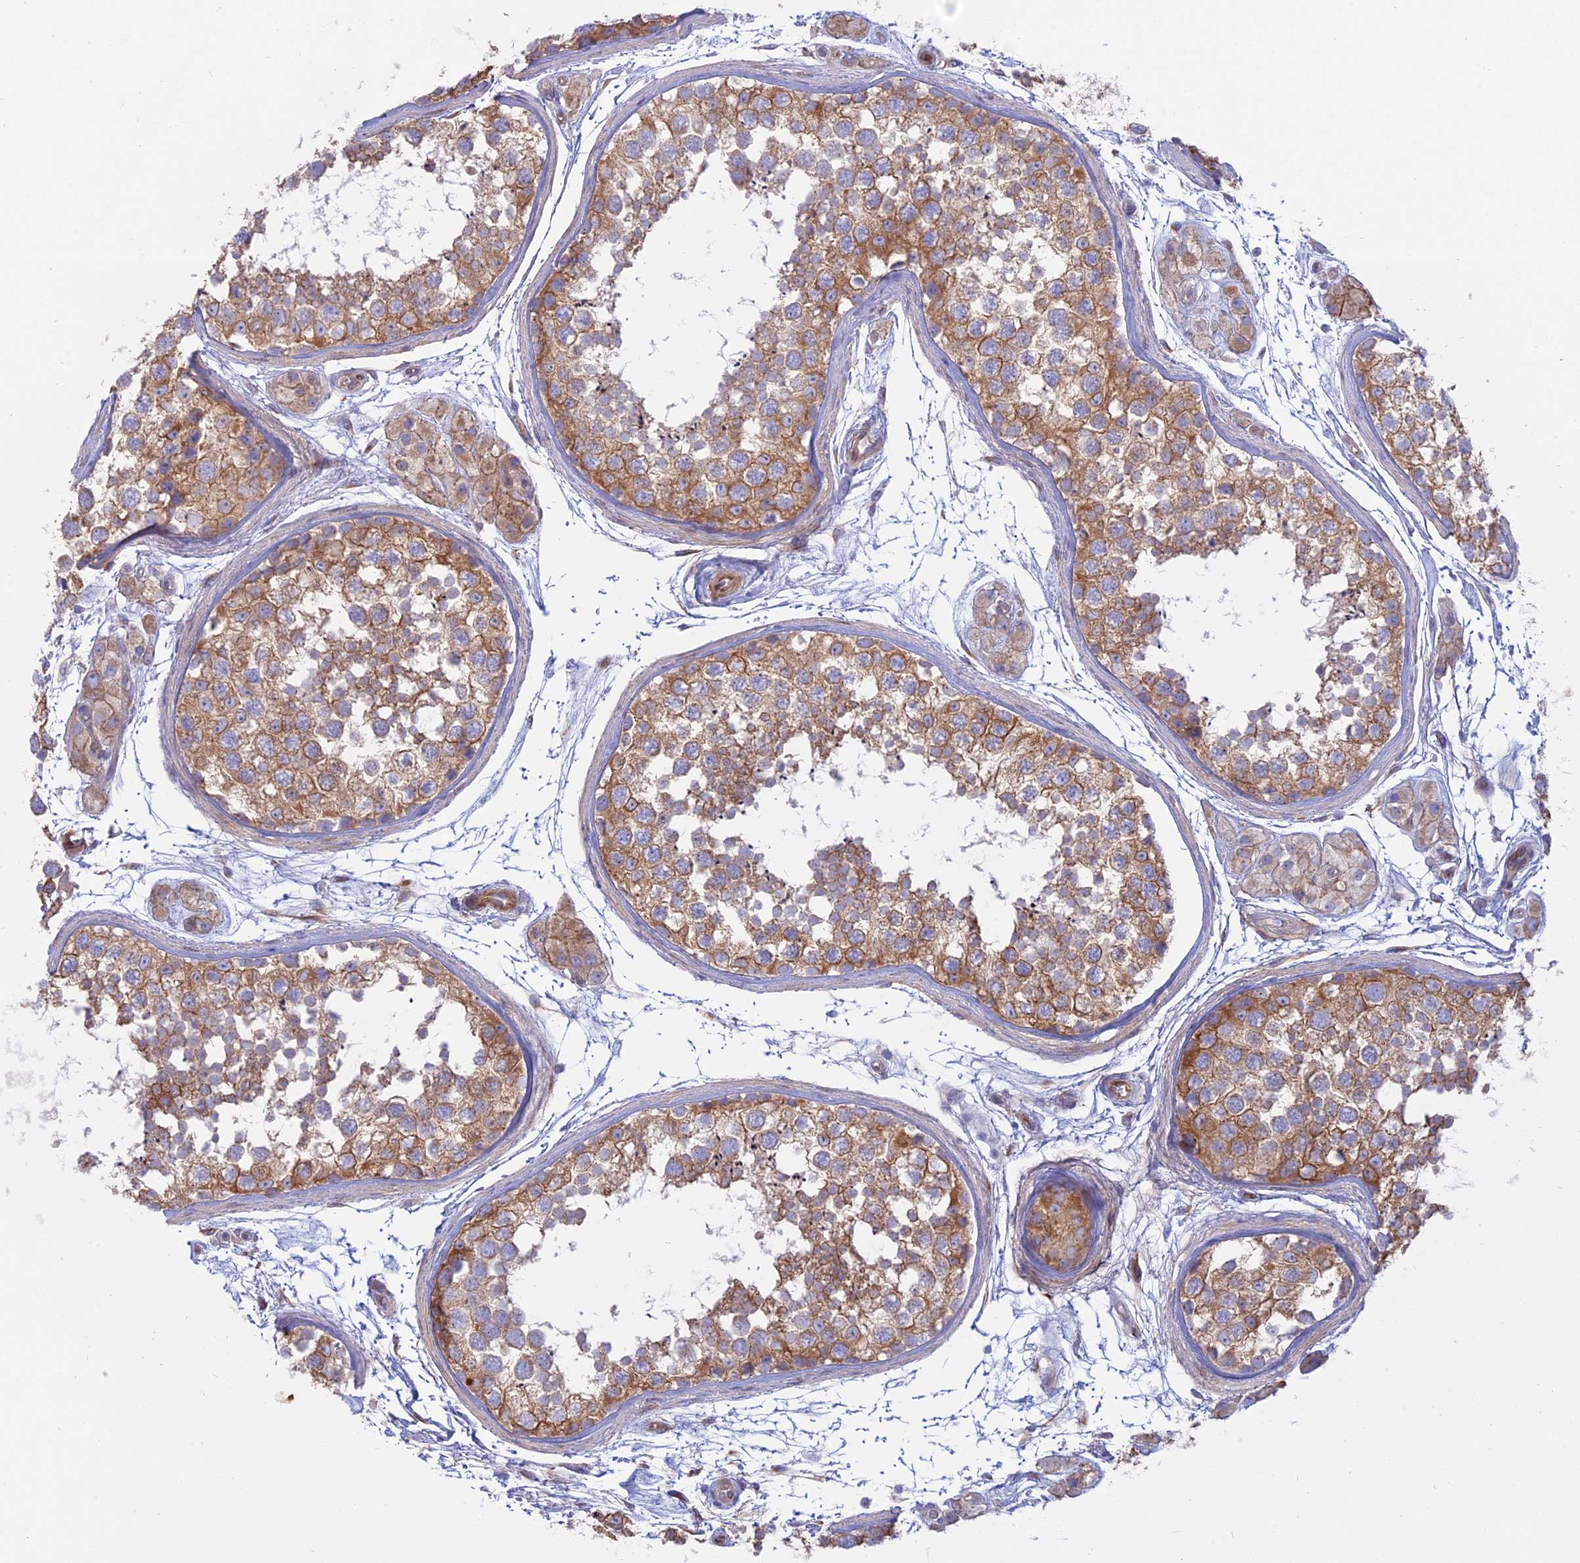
{"staining": {"intensity": "moderate", "quantity": ">75%", "location": "cytoplasmic/membranous"}, "tissue": "testis", "cell_type": "Cells in seminiferous ducts", "image_type": "normal", "snomed": [{"axis": "morphology", "description": "Normal tissue, NOS"}, {"axis": "topography", "description": "Testis"}], "caption": "An immunohistochemistry micrograph of benign tissue is shown. Protein staining in brown highlights moderate cytoplasmic/membranous positivity in testis within cells in seminiferous ducts. (Stains: DAB (3,3'-diaminobenzidine) in brown, nuclei in blue, Microscopy: brightfield microscopy at high magnification).", "gene": "MYO5B", "patient": {"sex": "male", "age": 56}}